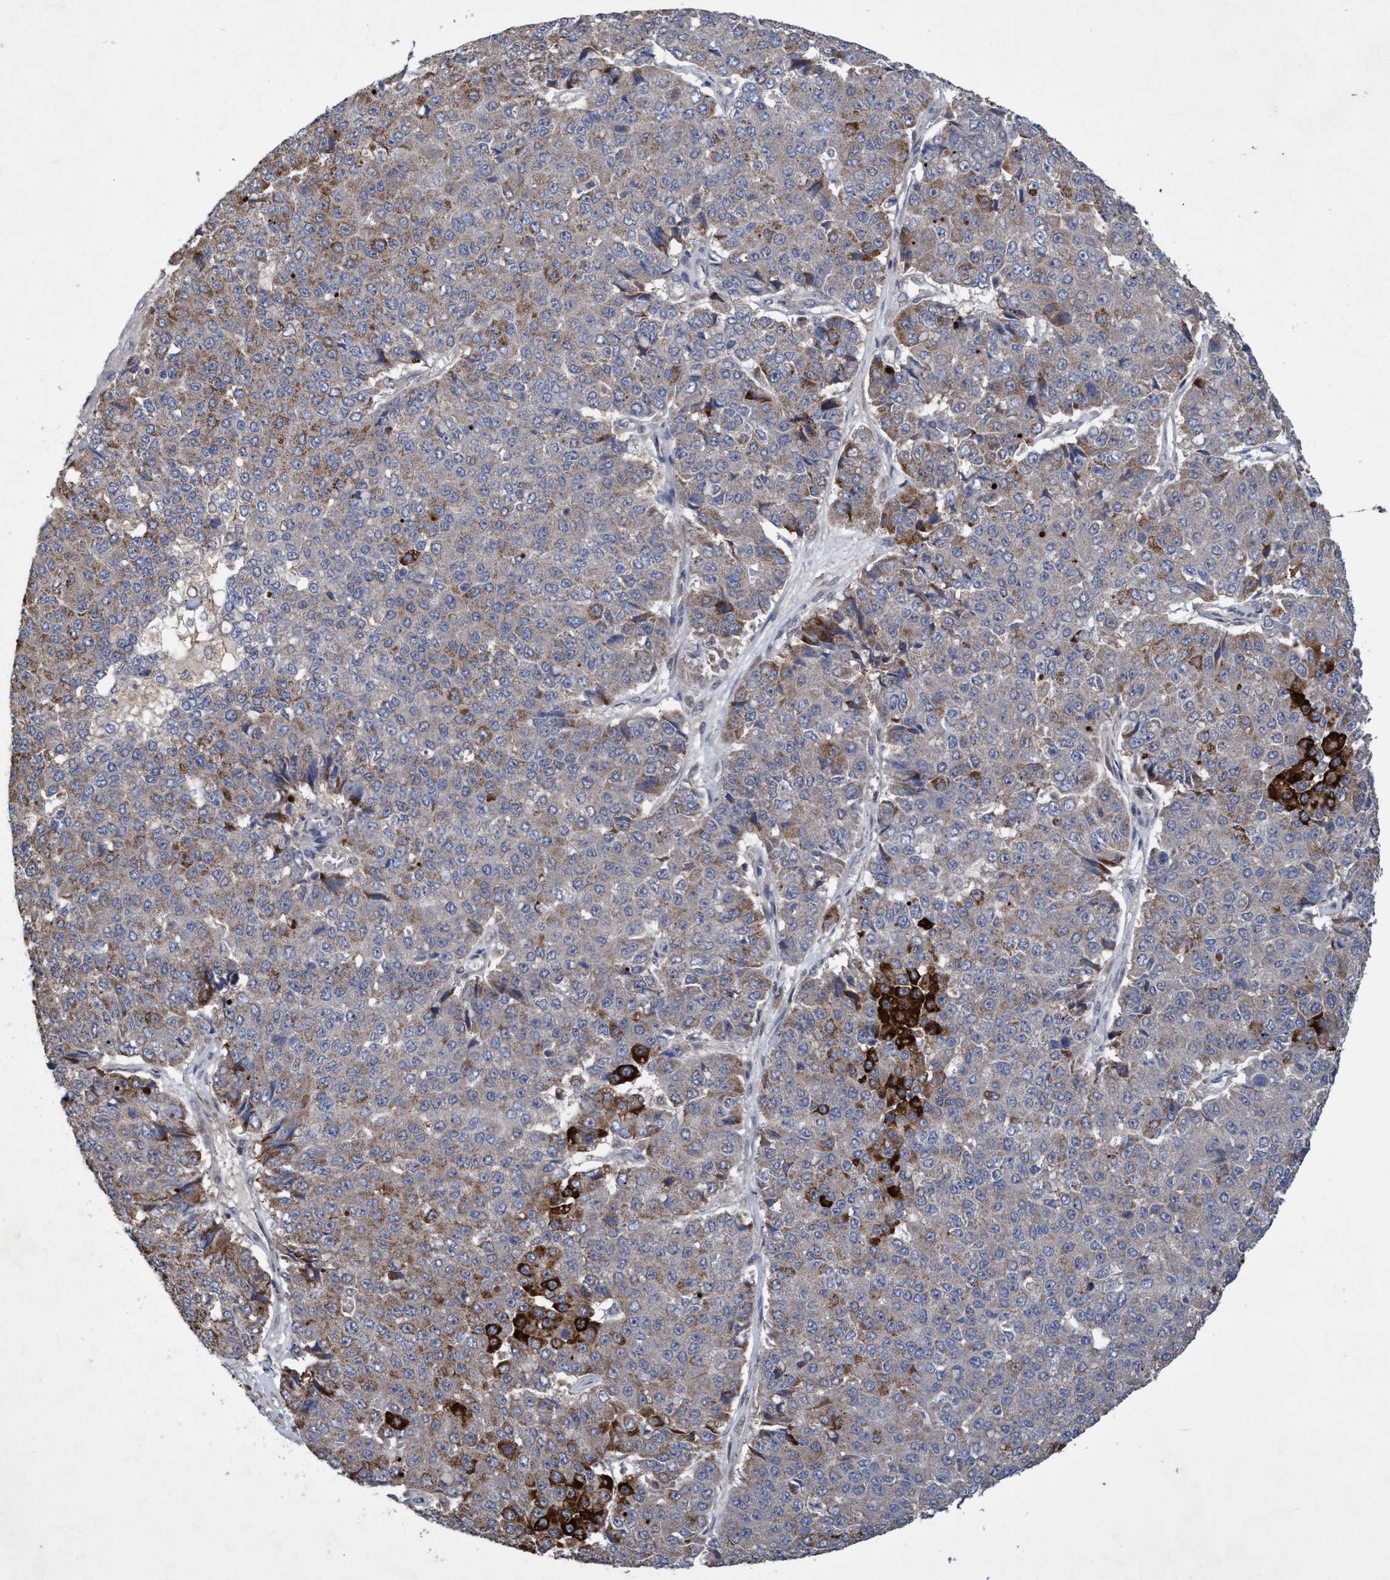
{"staining": {"intensity": "strong", "quantity": "<25%", "location": "cytoplasmic/membranous"}, "tissue": "pancreatic cancer", "cell_type": "Tumor cells", "image_type": "cancer", "snomed": [{"axis": "morphology", "description": "Adenocarcinoma, NOS"}, {"axis": "topography", "description": "Pancreas"}], "caption": "Immunohistochemistry (DAB) staining of human pancreatic cancer (adenocarcinoma) reveals strong cytoplasmic/membranous protein staining in about <25% of tumor cells. The staining is performed using DAB (3,3'-diaminobenzidine) brown chromogen to label protein expression. The nuclei are counter-stained blue using hematoxylin.", "gene": "ZNF677", "patient": {"sex": "male", "age": 50}}